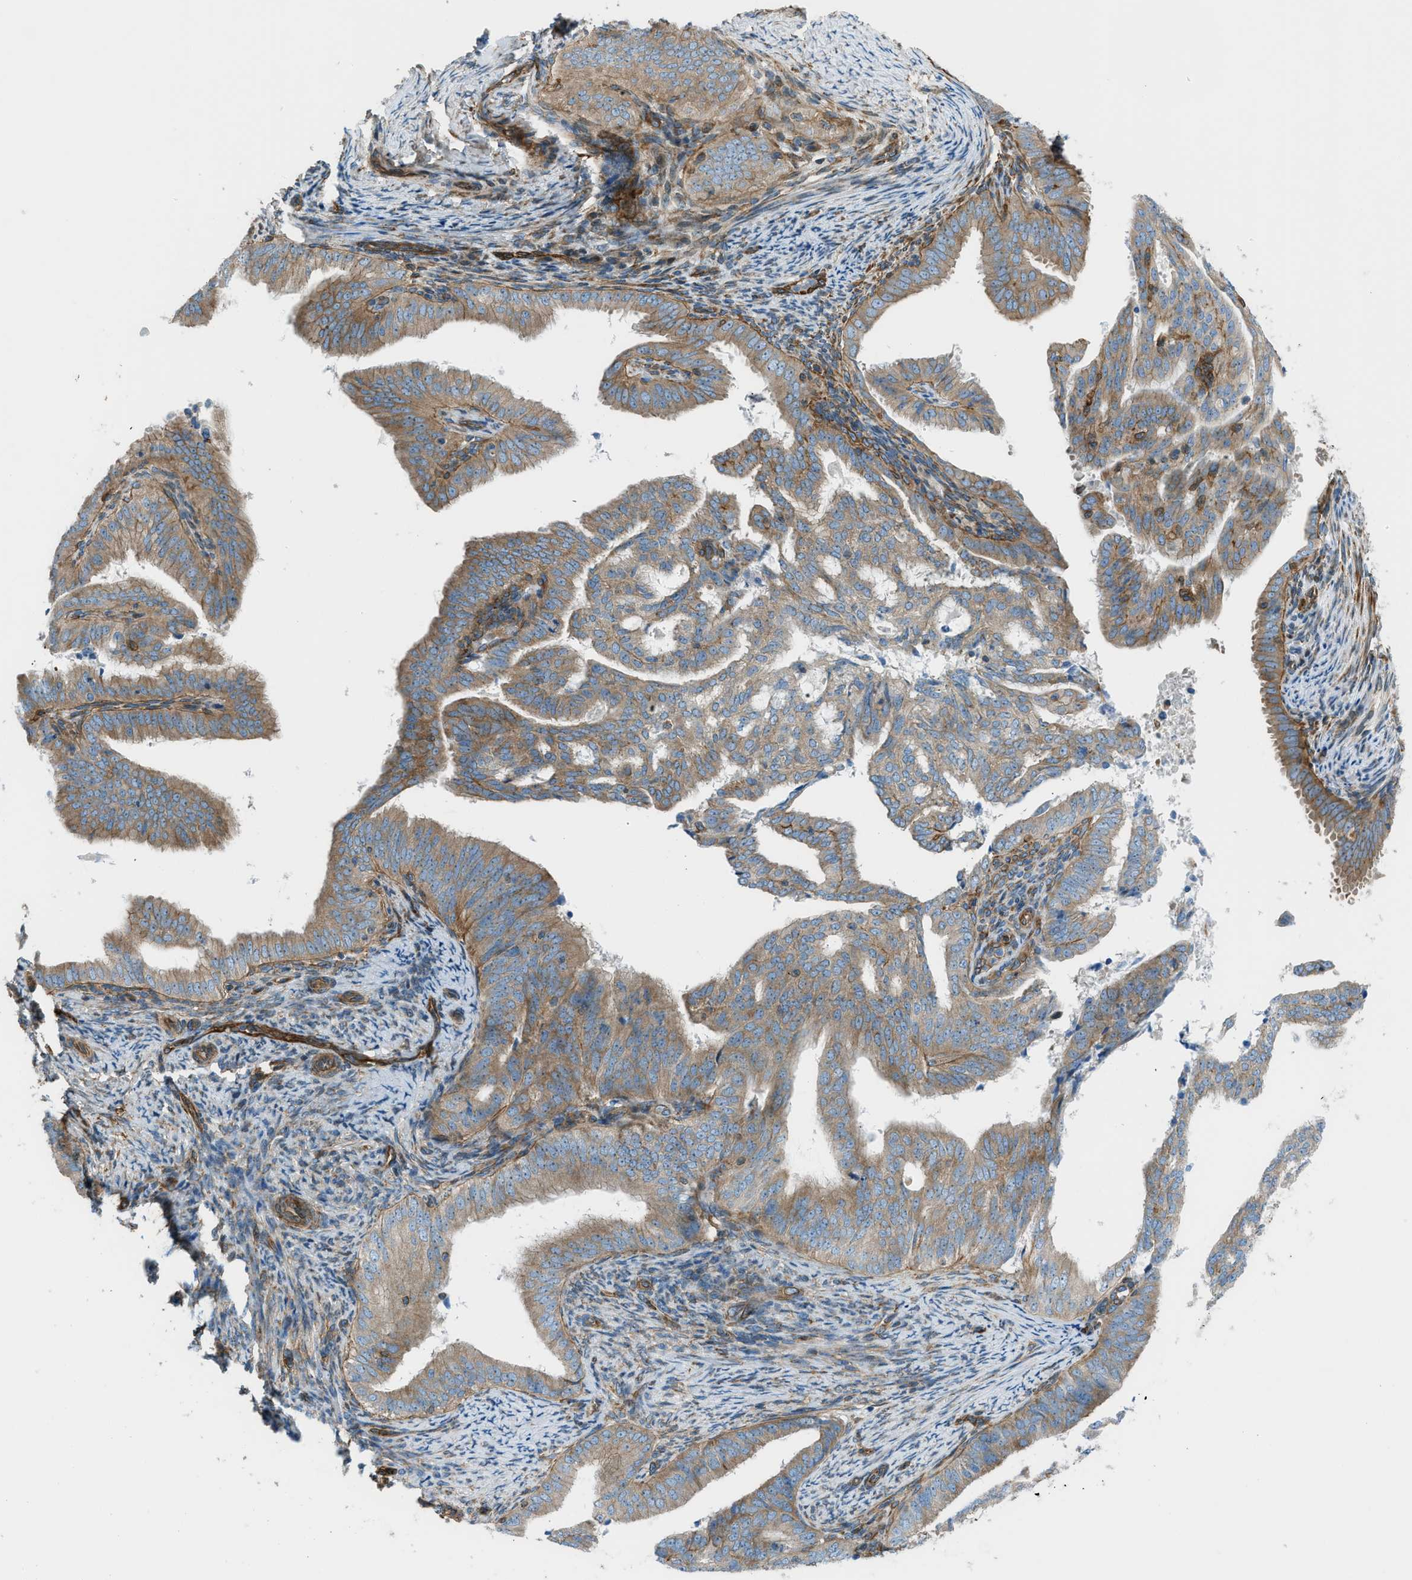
{"staining": {"intensity": "weak", "quantity": ">75%", "location": "cytoplasmic/membranous"}, "tissue": "endometrial cancer", "cell_type": "Tumor cells", "image_type": "cancer", "snomed": [{"axis": "morphology", "description": "Adenocarcinoma, NOS"}, {"axis": "topography", "description": "Endometrium"}], "caption": "Tumor cells exhibit low levels of weak cytoplasmic/membranous staining in approximately >75% of cells in endometrial cancer.", "gene": "DMAC1", "patient": {"sex": "female", "age": 58}}